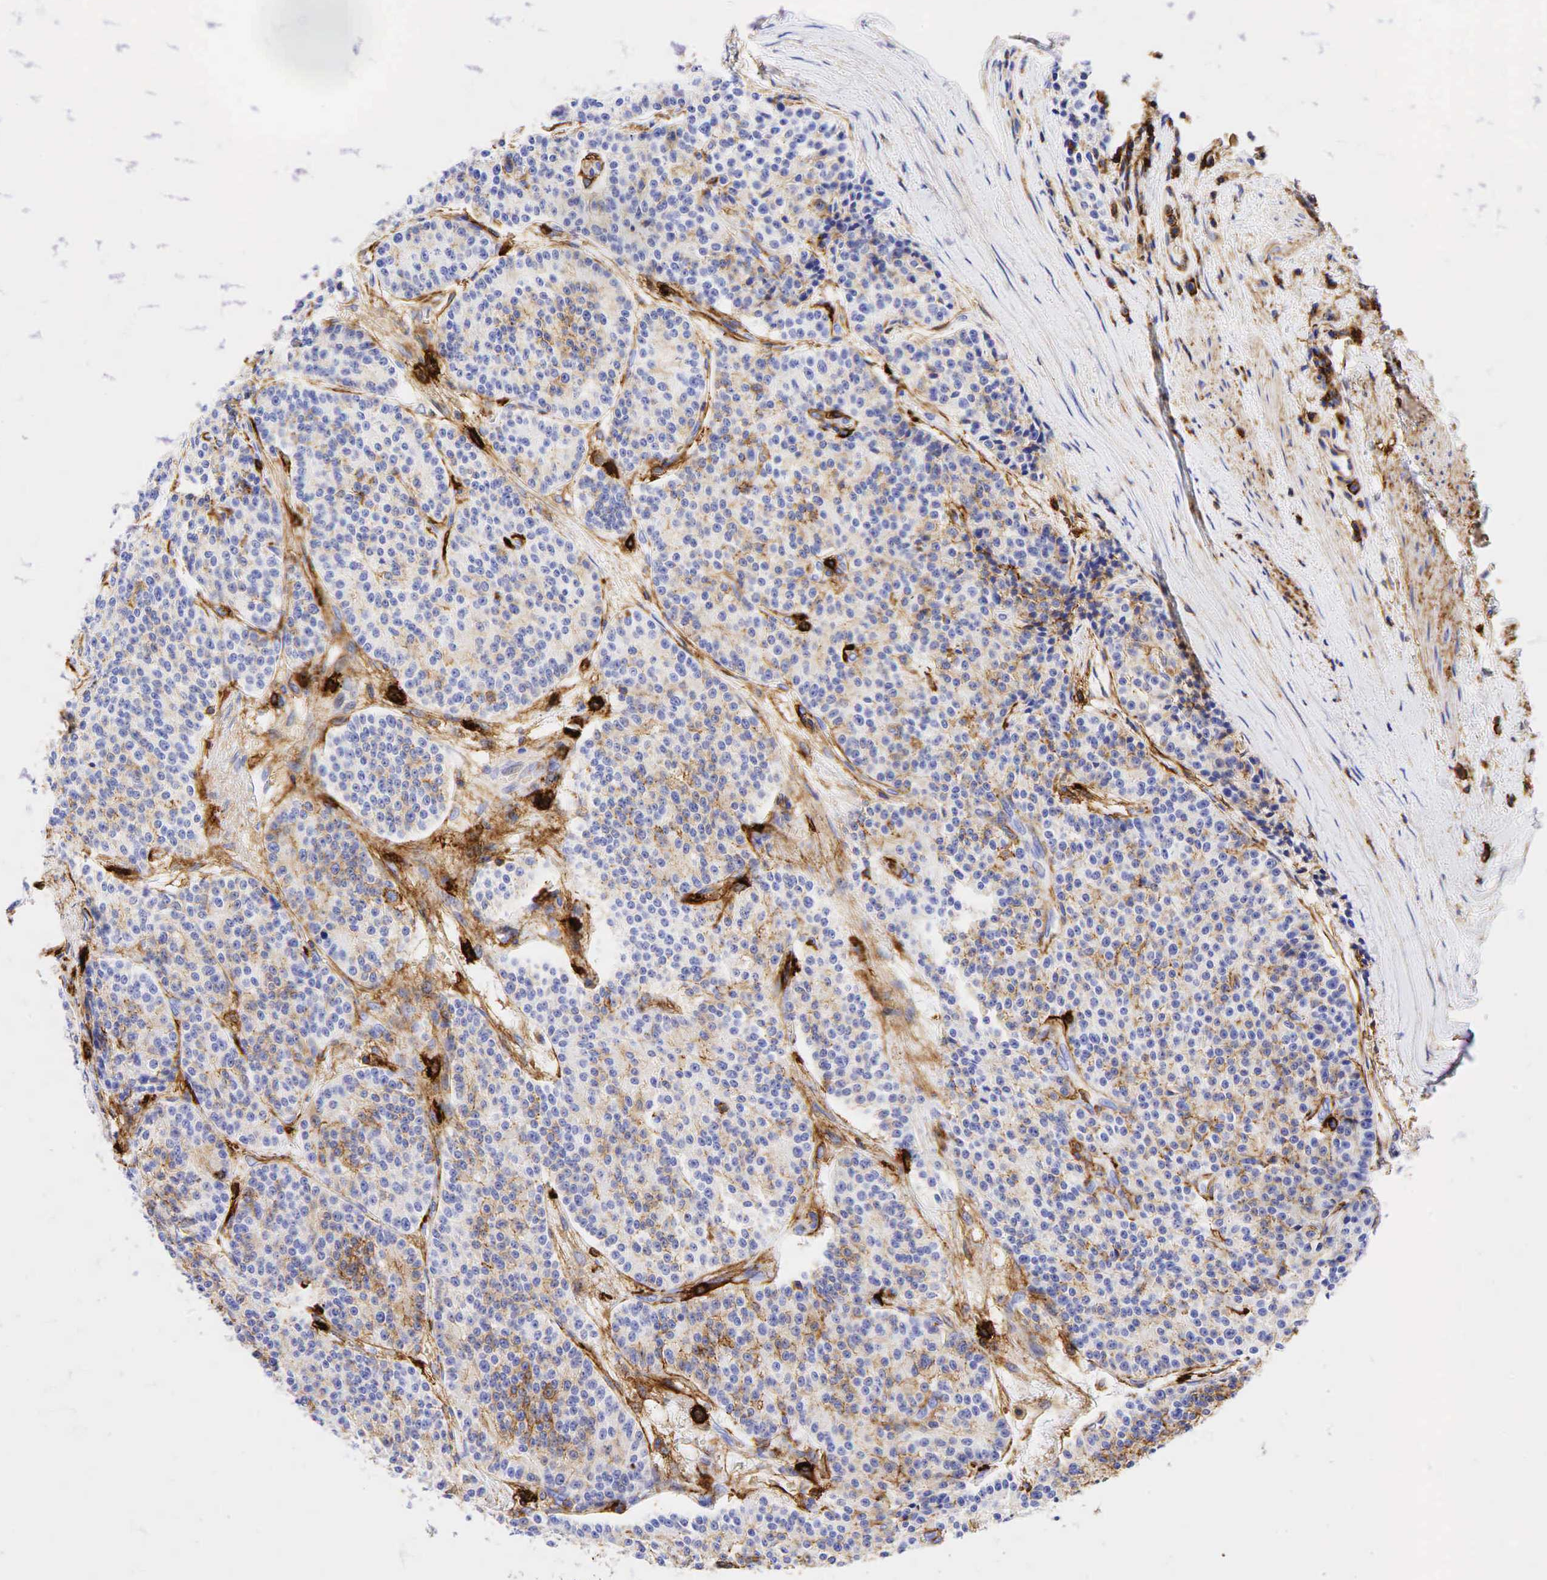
{"staining": {"intensity": "weak", "quantity": "25%-75%", "location": "cytoplasmic/membranous"}, "tissue": "carcinoid", "cell_type": "Tumor cells", "image_type": "cancer", "snomed": [{"axis": "morphology", "description": "Carcinoid, malignant, NOS"}, {"axis": "topography", "description": "Stomach"}], "caption": "A brown stain shows weak cytoplasmic/membranous staining of a protein in malignant carcinoid tumor cells.", "gene": "CD44", "patient": {"sex": "female", "age": 76}}